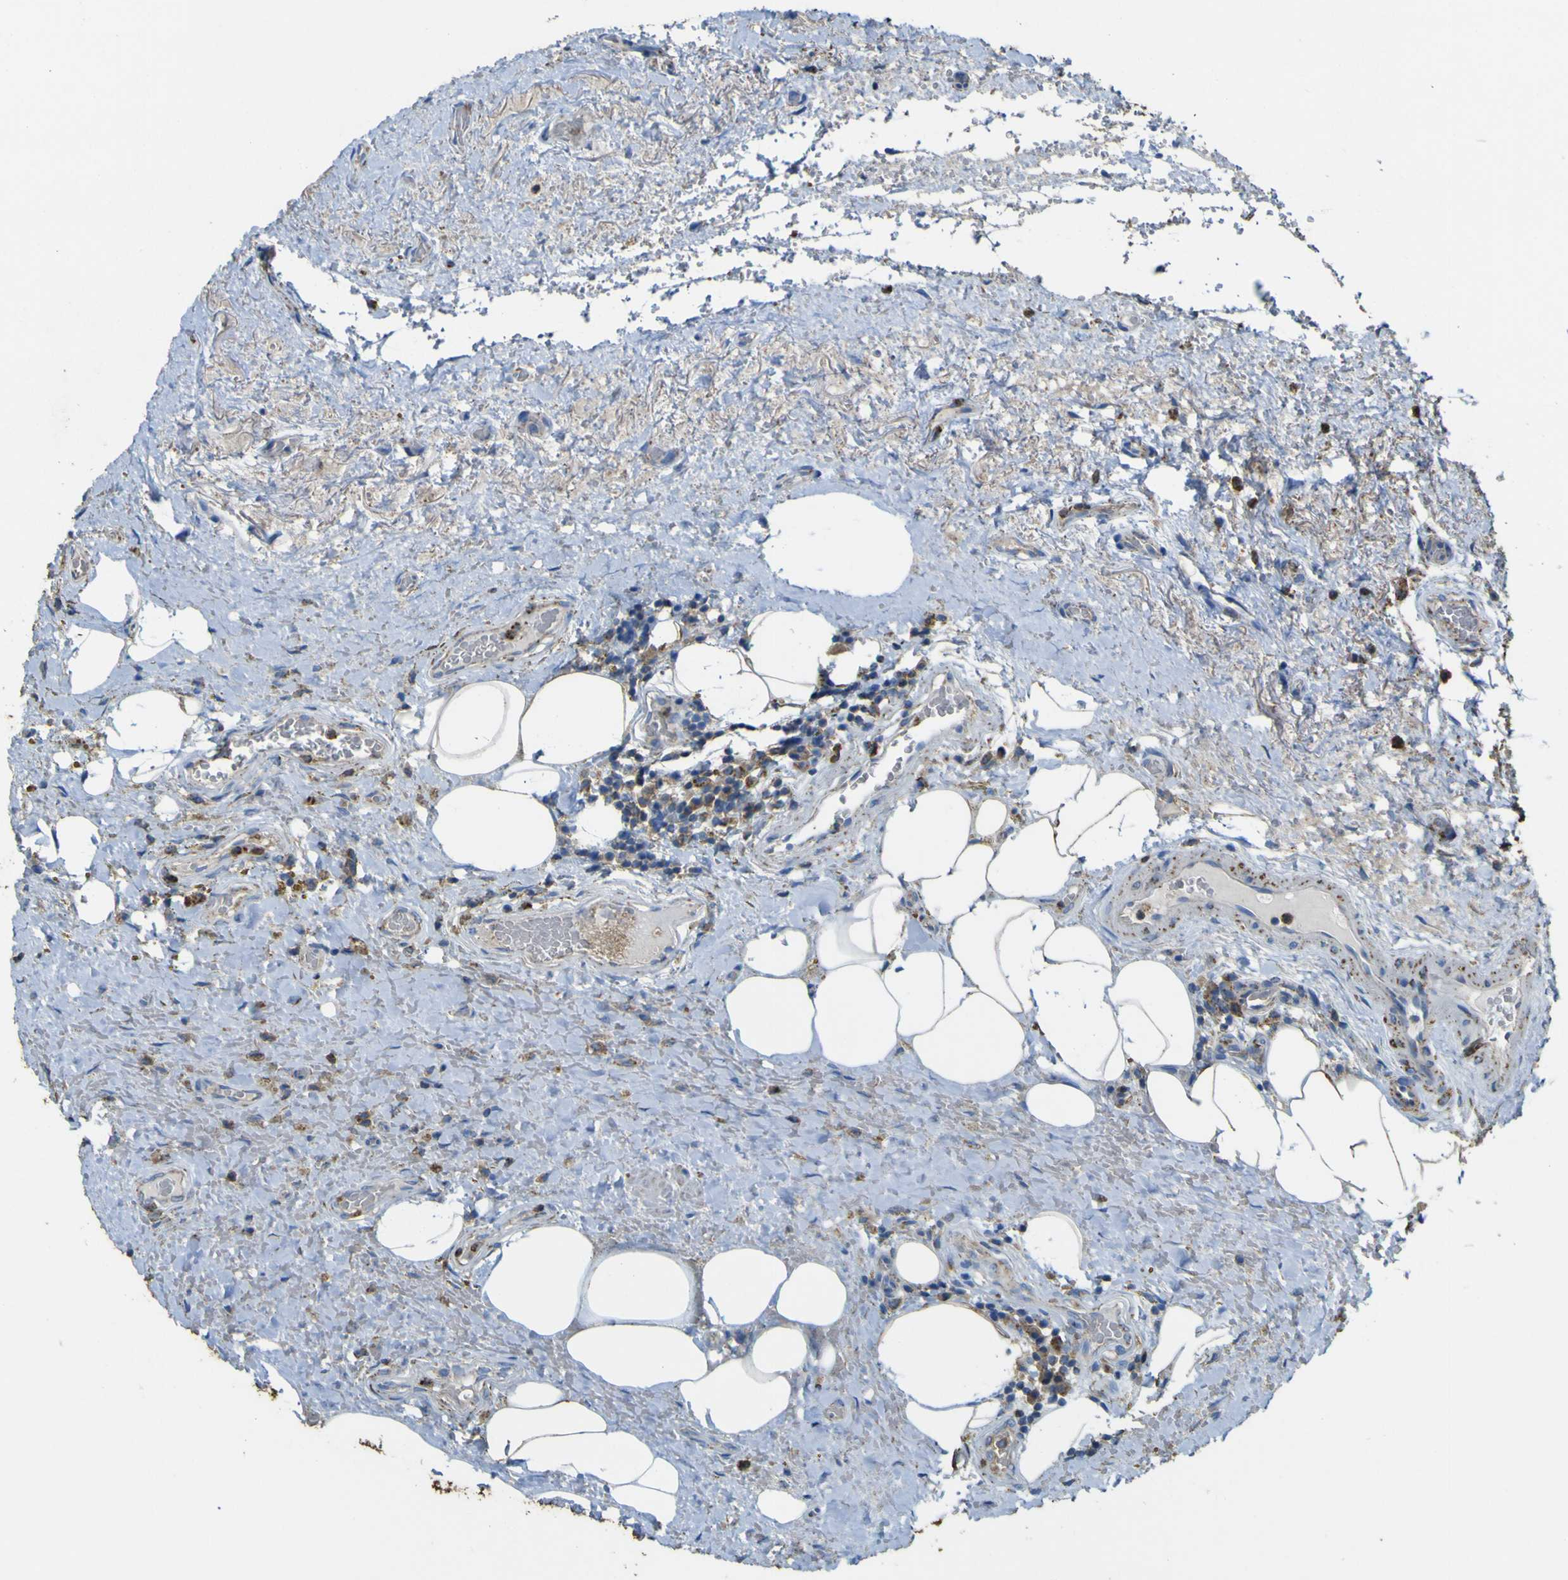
{"staining": {"intensity": "moderate", "quantity": "25%-75%", "location": "cytoplasmic/membranous"}, "tissue": "thyroid cancer", "cell_type": "Tumor cells", "image_type": "cancer", "snomed": [{"axis": "morphology", "description": "Papillary adenocarcinoma, NOS"}, {"axis": "topography", "description": "Thyroid gland"}], "caption": "Moderate cytoplasmic/membranous protein staining is present in approximately 25%-75% of tumor cells in papillary adenocarcinoma (thyroid). The staining was performed using DAB (3,3'-diaminobenzidine), with brown indicating positive protein expression. Nuclei are stained blue with hematoxylin.", "gene": "ACSL3", "patient": {"sex": "male", "age": 77}}